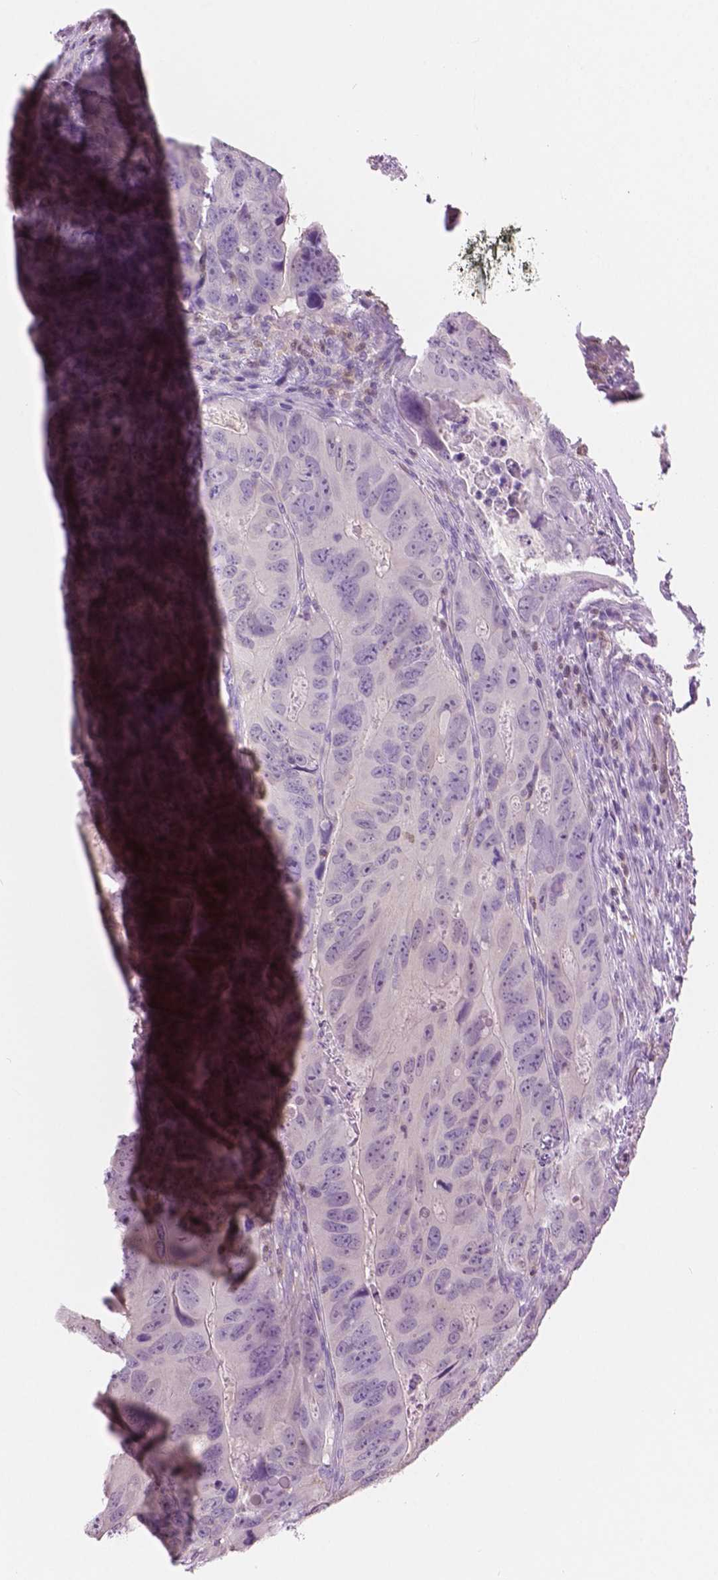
{"staining": {"intensity": "negative", "quantity": "none", "location": "none"}, "tissue": "colorectal cancer", "cell_type": "Tumor cells", "image_type": "cancer", "snomed": [{"axis": "morphology", "description": "Adenocarcinoma, NOS"}, {"axis": "topography", "description": "Colon"}], "caption": "Colorectal cancer (adenocarcinoma) was stained to show a protein in brown. There is no significant staining in tumor cells.", "gene": "GALM", "patient": {"sex": "male", "age": 79}}